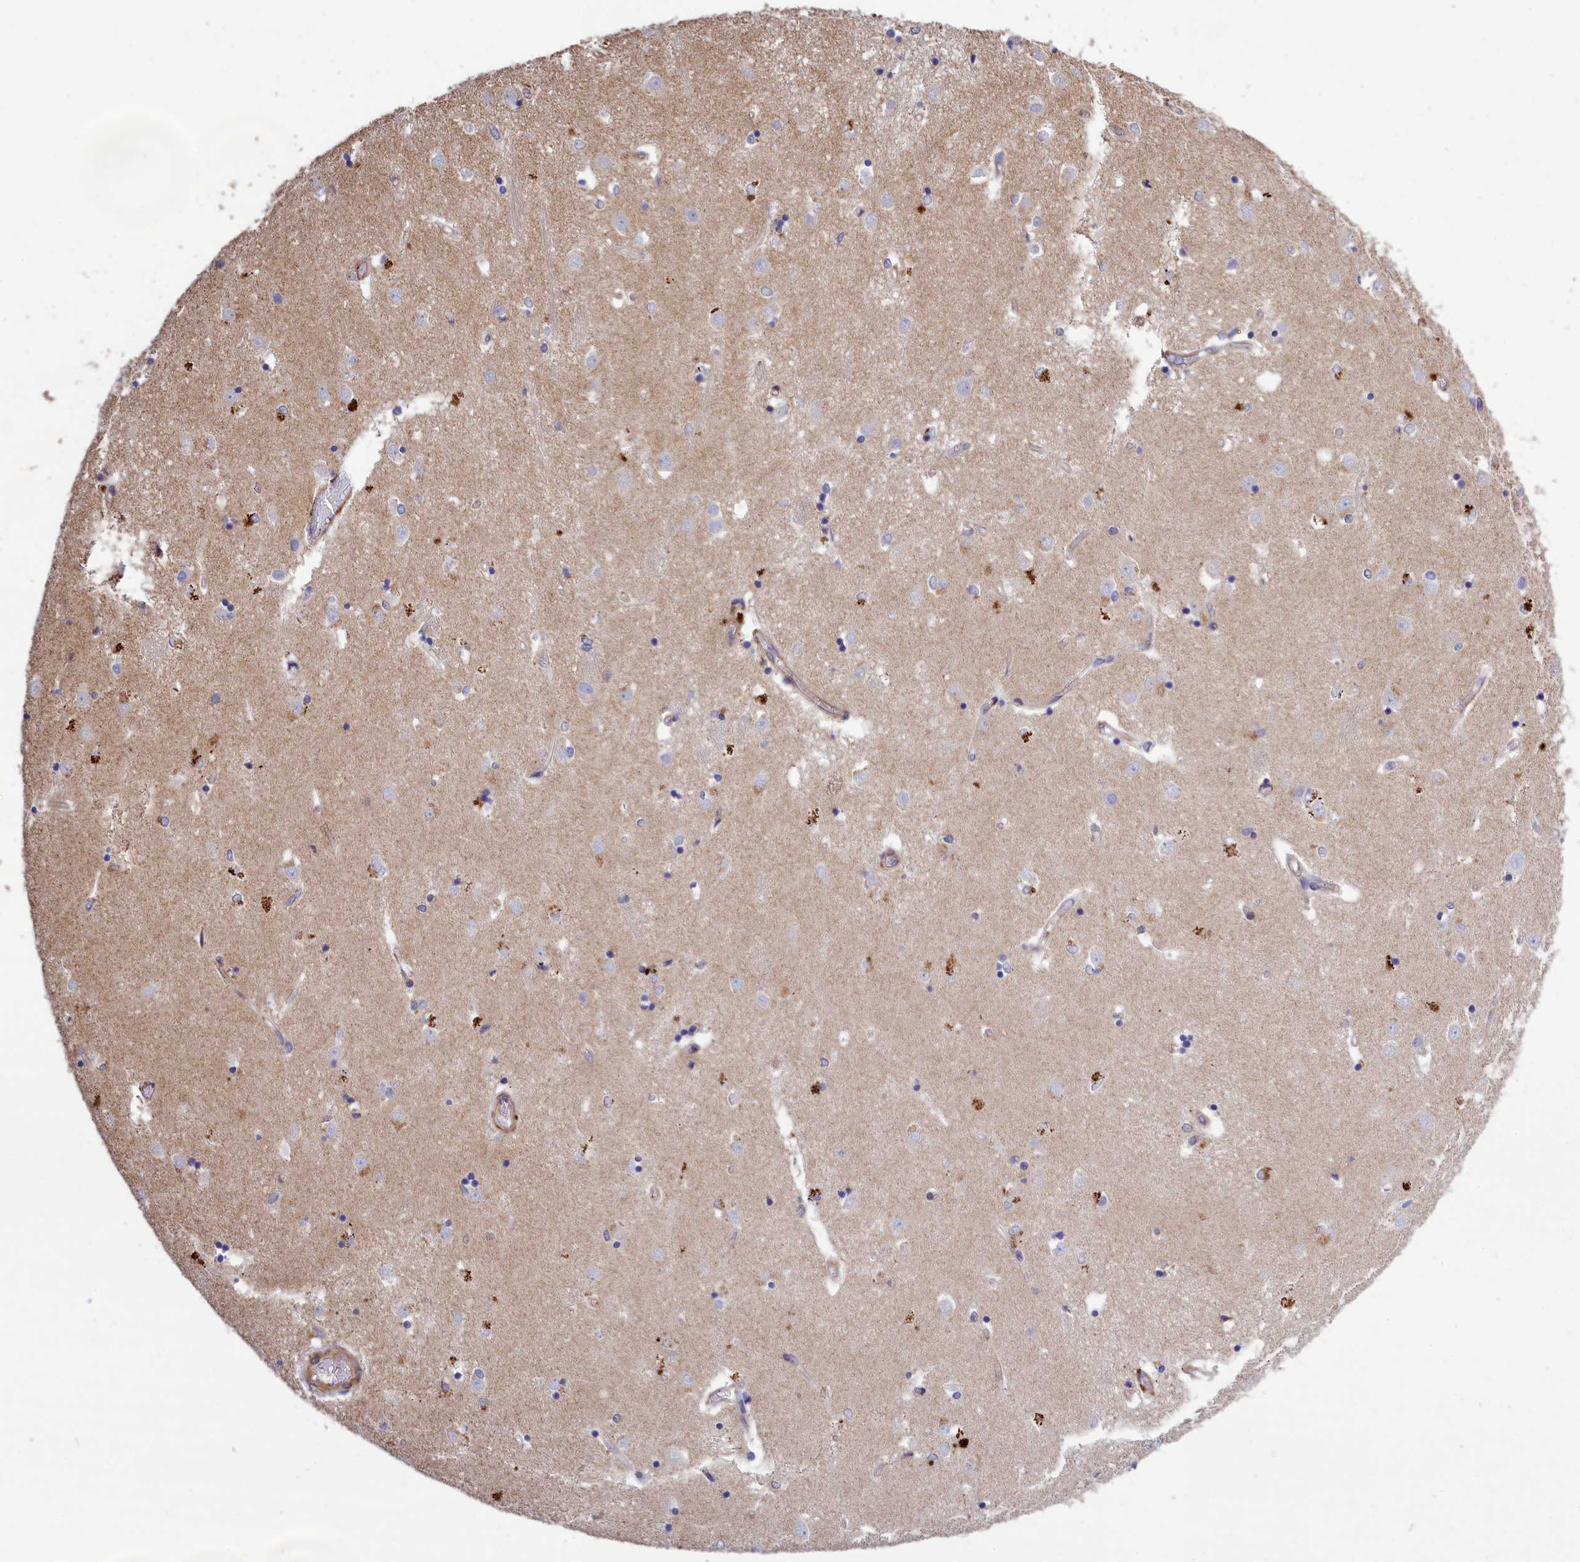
{"staining": {"intensity": "moderate", "quantity": "<25%", "location": "cytoplasmic/membranous"}, "tissue": "caudate", "cell_type": "Glial cells", "image_type": "normal", "snomed": [{"axis": "morphology", "description": "Normal tissue, NOS"}, {"axis": "topography", "description": "Lateral ventricle wall"}], "caption": "A photomicrograph showing moderate cytoplasmic/membranous staining in approximately <25% of glial cells in normal caudate, as visualized by brown immunohistochemical staining.", "gene": "ANKRD27", "patient": {"sex": "male", "age": 45}}